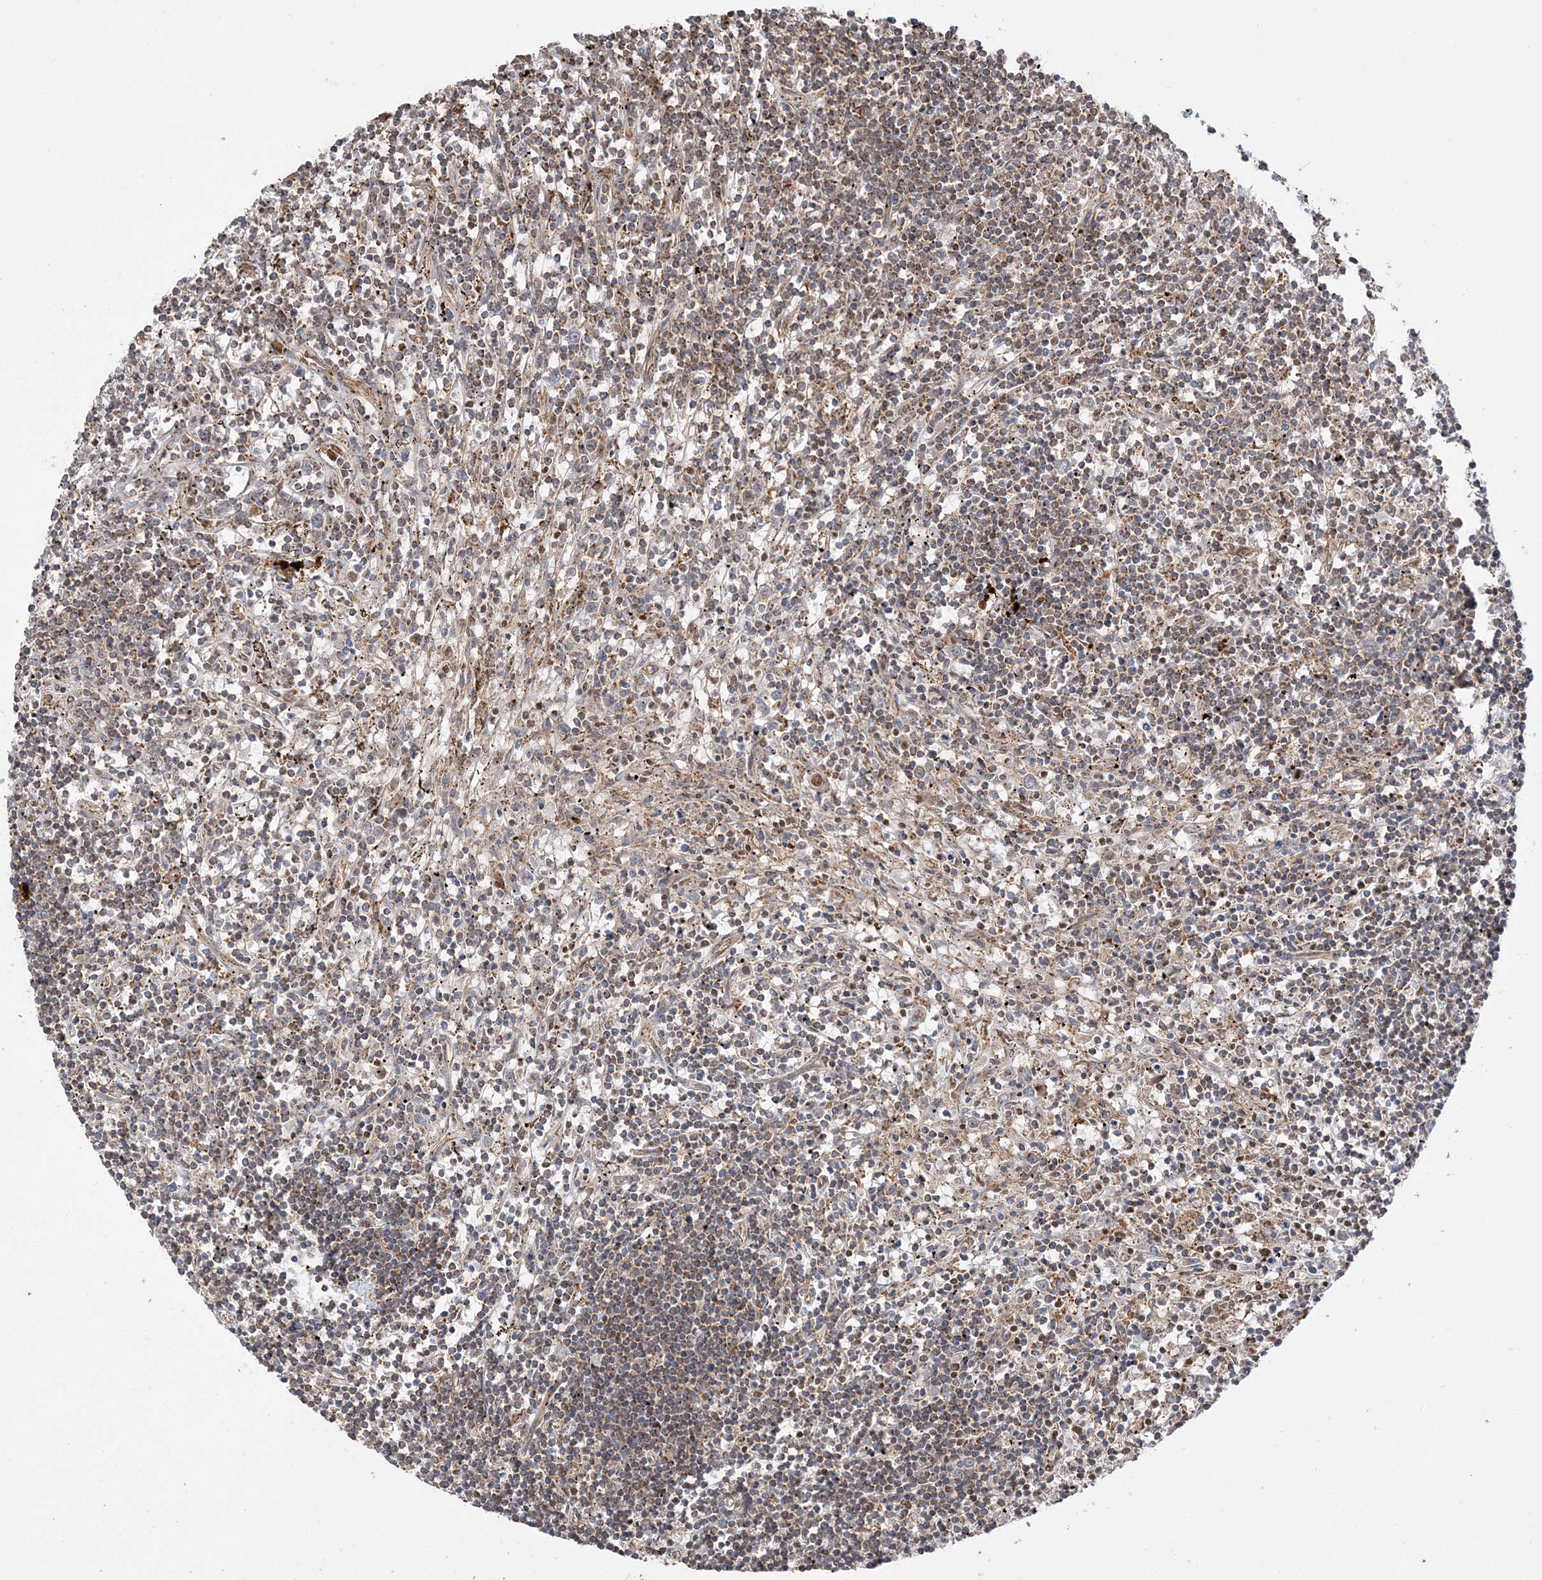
{"staining": {"intensity": "moderate", "quantity": "25%-75%", "location": "cytoplasmic/membranous"}, "tissue": "lymphoma", "cell_type": "Tumor cells", "image_type": "cancer", "snomed": [{"axis": "morphology", "description": "Malignant lymphoma, non-Hodgkin's type, Low grade"}, {"axis": "topography", "description": "Spleen"}], "caption": "Protein staining exhibits moderate cytoplasmic/membranous staining in approximately 25%-75% of tumor cells in lymphoma.", "gene": "SCLT1", "patient": {"sex": "male", "age": 76}}